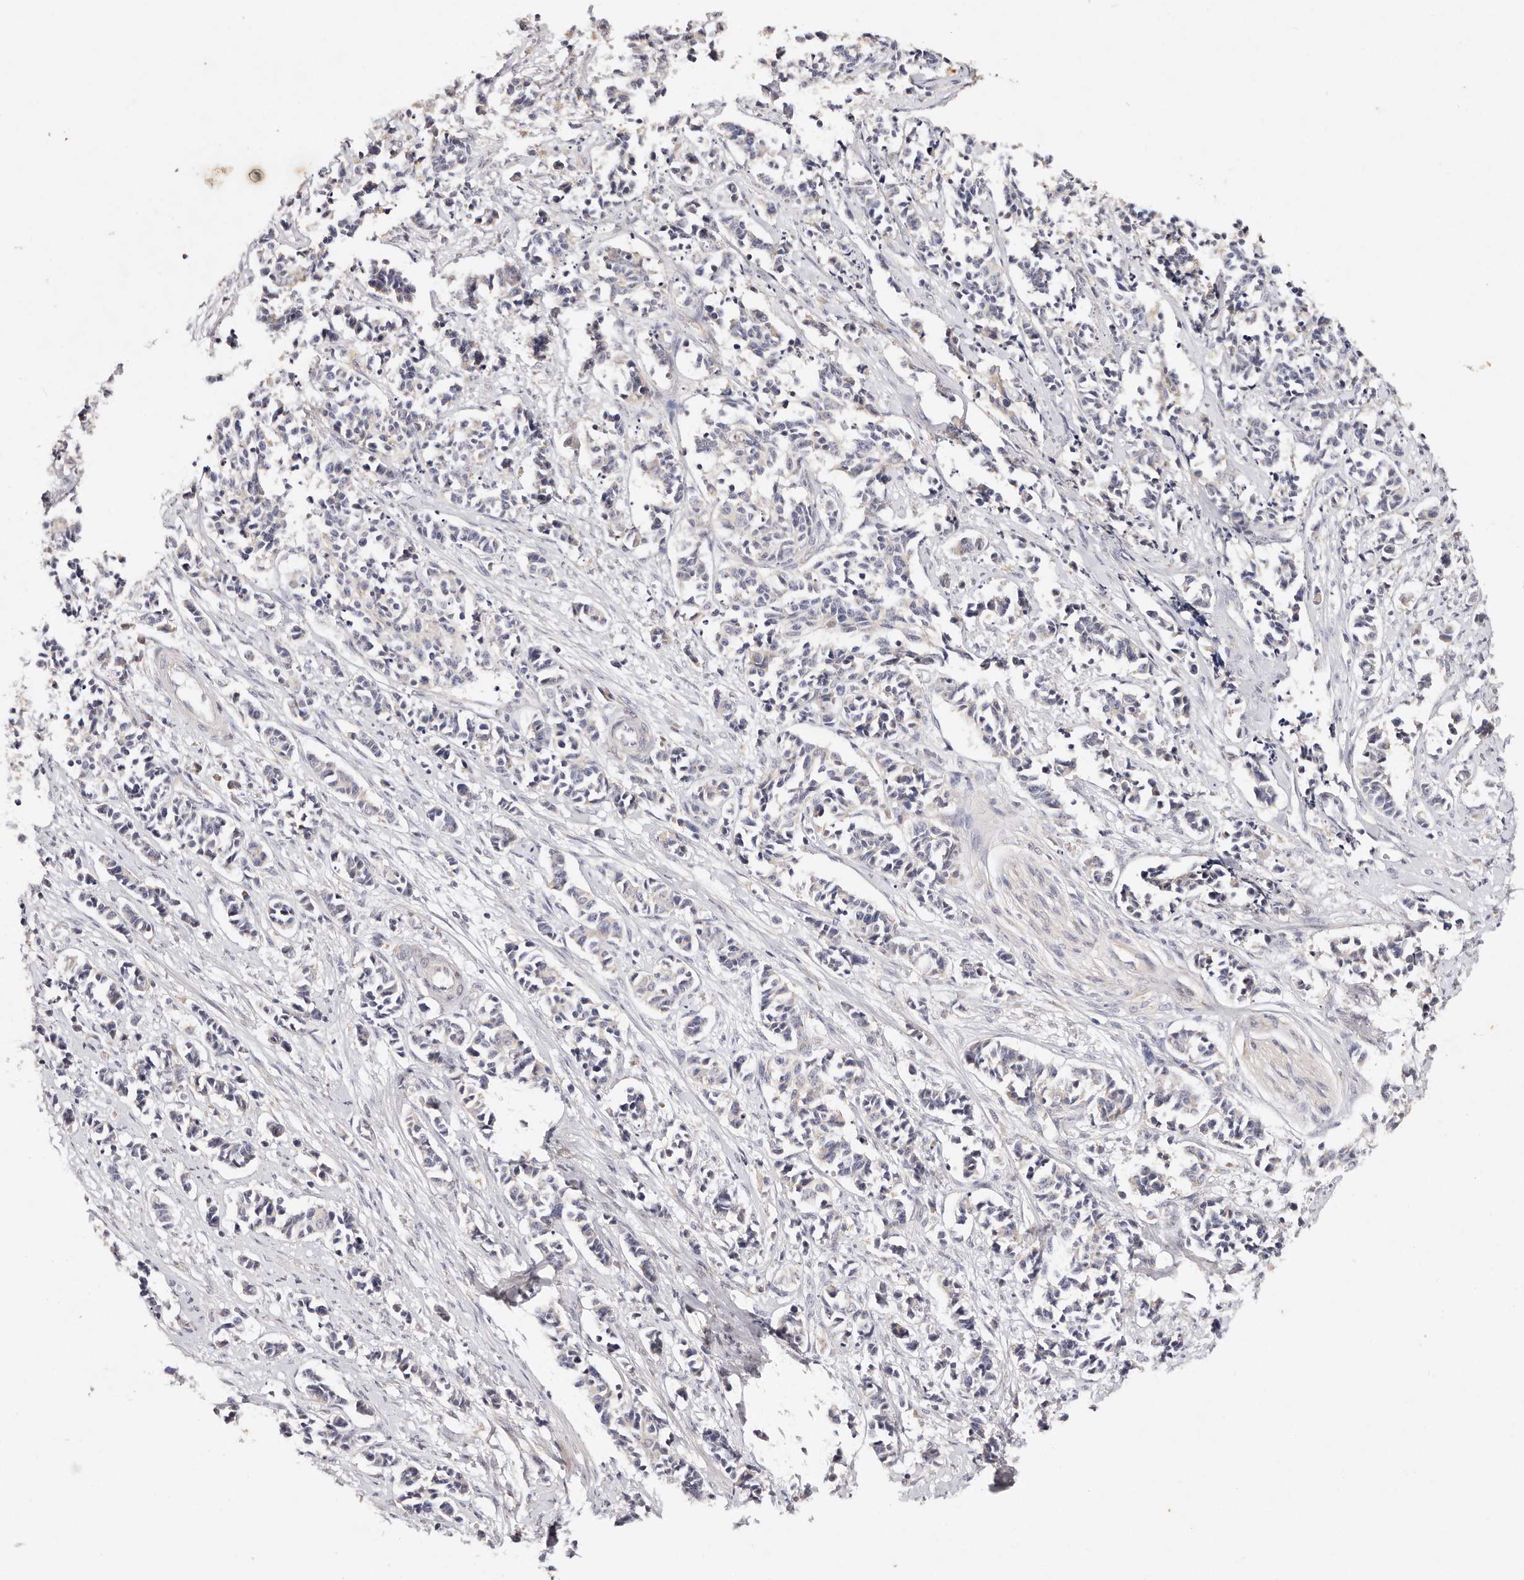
{"staining": {"intensity": "negative", "quantity": "none", "location": "none"}, "tissue": "cervical cancer", "cell_type": "Tumor cells", "image_type": "cancer", "snomed": [{"axis": "morphology", "description": "Normal tissue, NOS"}, {"axis": "morphology", "description": "Squamous cell carcinoma, NOS"}, {"axis": "topography", "description": "Cervix"}], "caption": "Tumor cells show no significant staining in cervical cancer. The staining was performed using DAB (3,3'-diaminobenzidine) to visualize the protein expression in brown, while the nuclei were stained in blue with hematoxylin (Magnification: 20x).", "gene": "VIPAS39", "patient": {"sex": "female", "age": 35}}